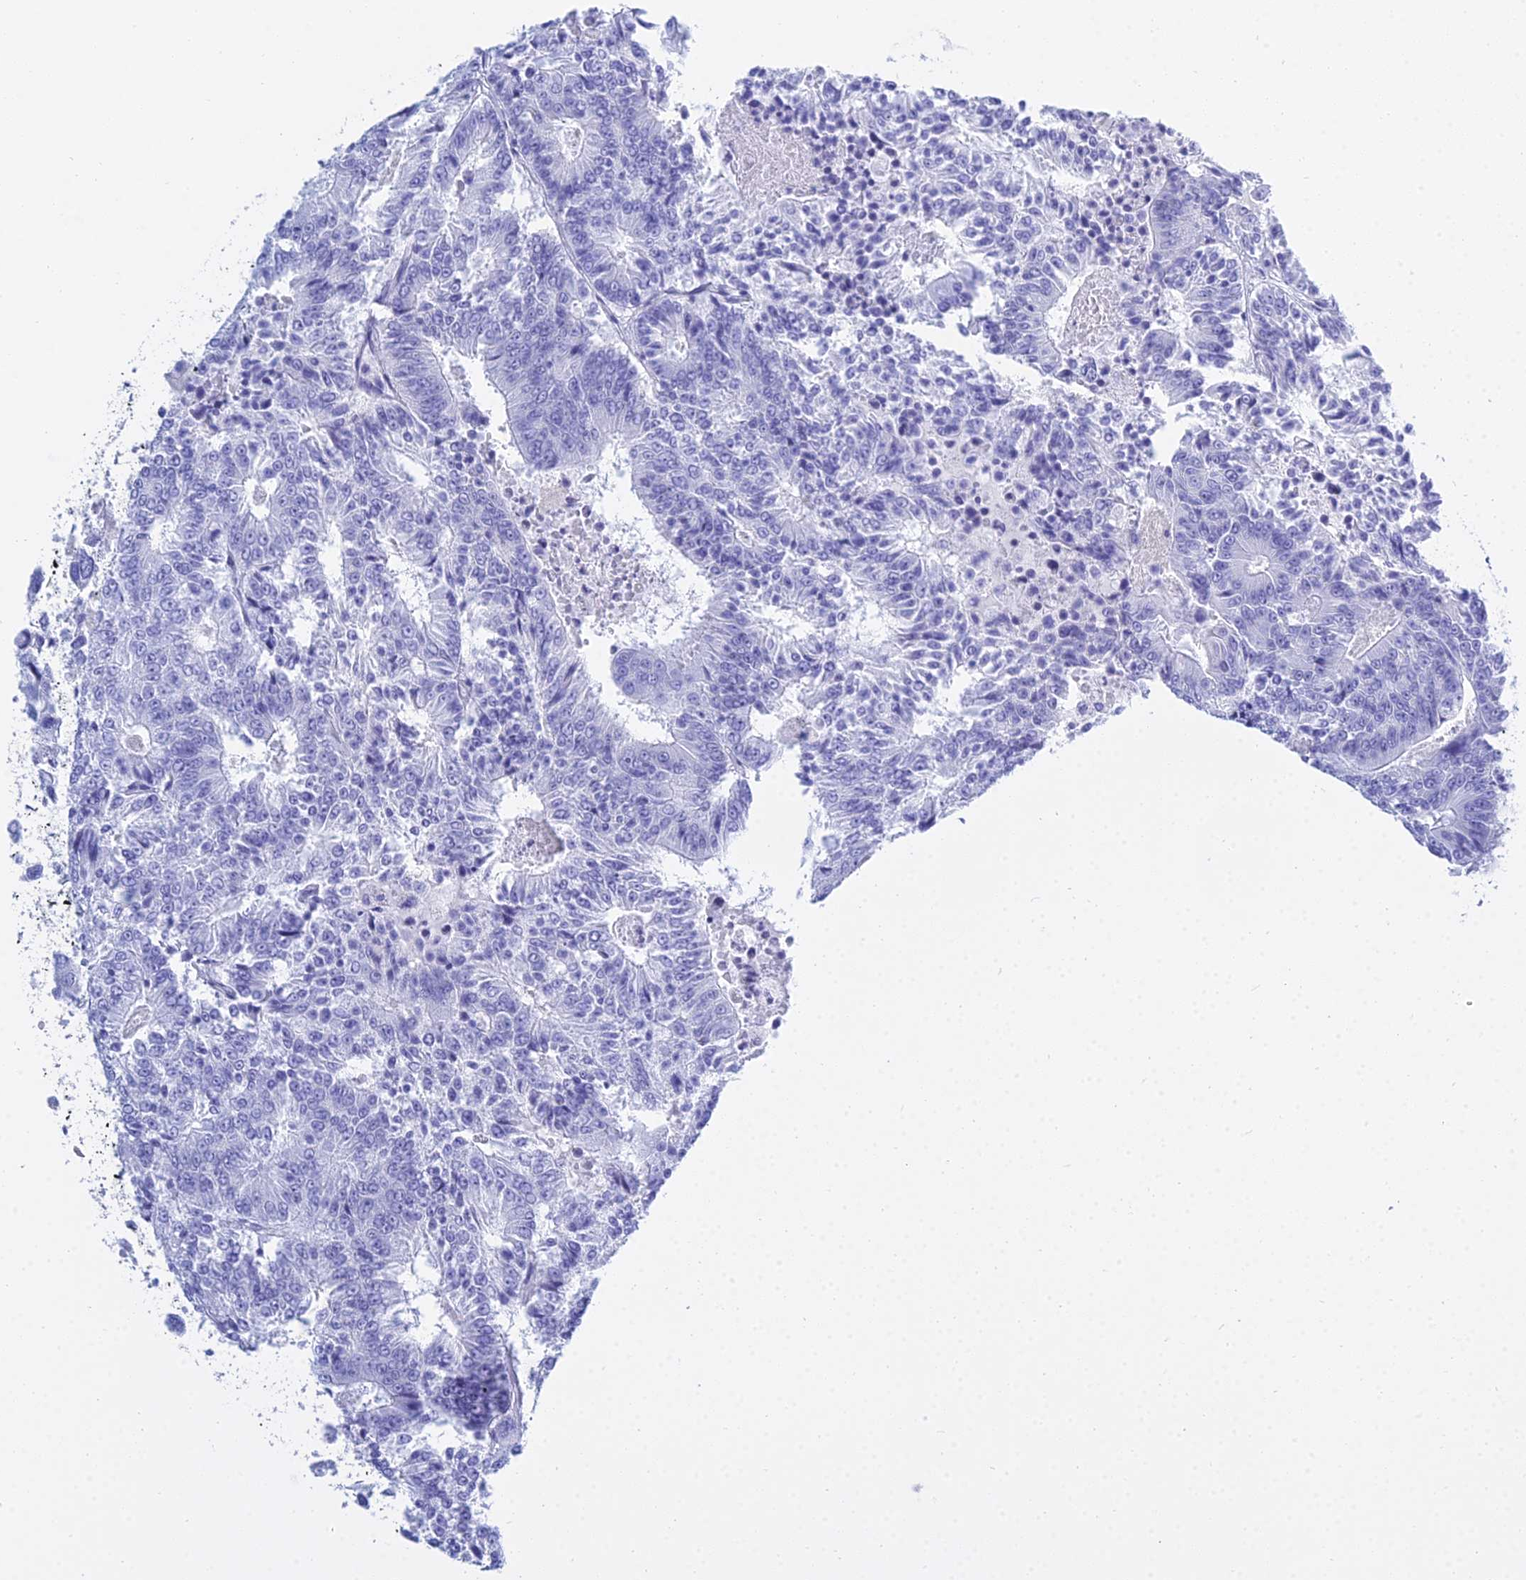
{"staining": {"intensity": "negative", "quantity": "none", "location": "none"}, "tissue": "colorectal cancer", "cell_type": "Tumor cells", "image_type": "cancer", "snomed": [{"axis": "morphology", "description": "Adenocarcinoma, NOS"}, {"axis": "topography", "description": "Colon"}], "caption": "IHC micrograph of adenocarcinoma (colorectal) stained for a protein (brown), which displays no expression in tumor cells.", "gene": "PATE4", "patient": {"sex": "male", "age": 83}}